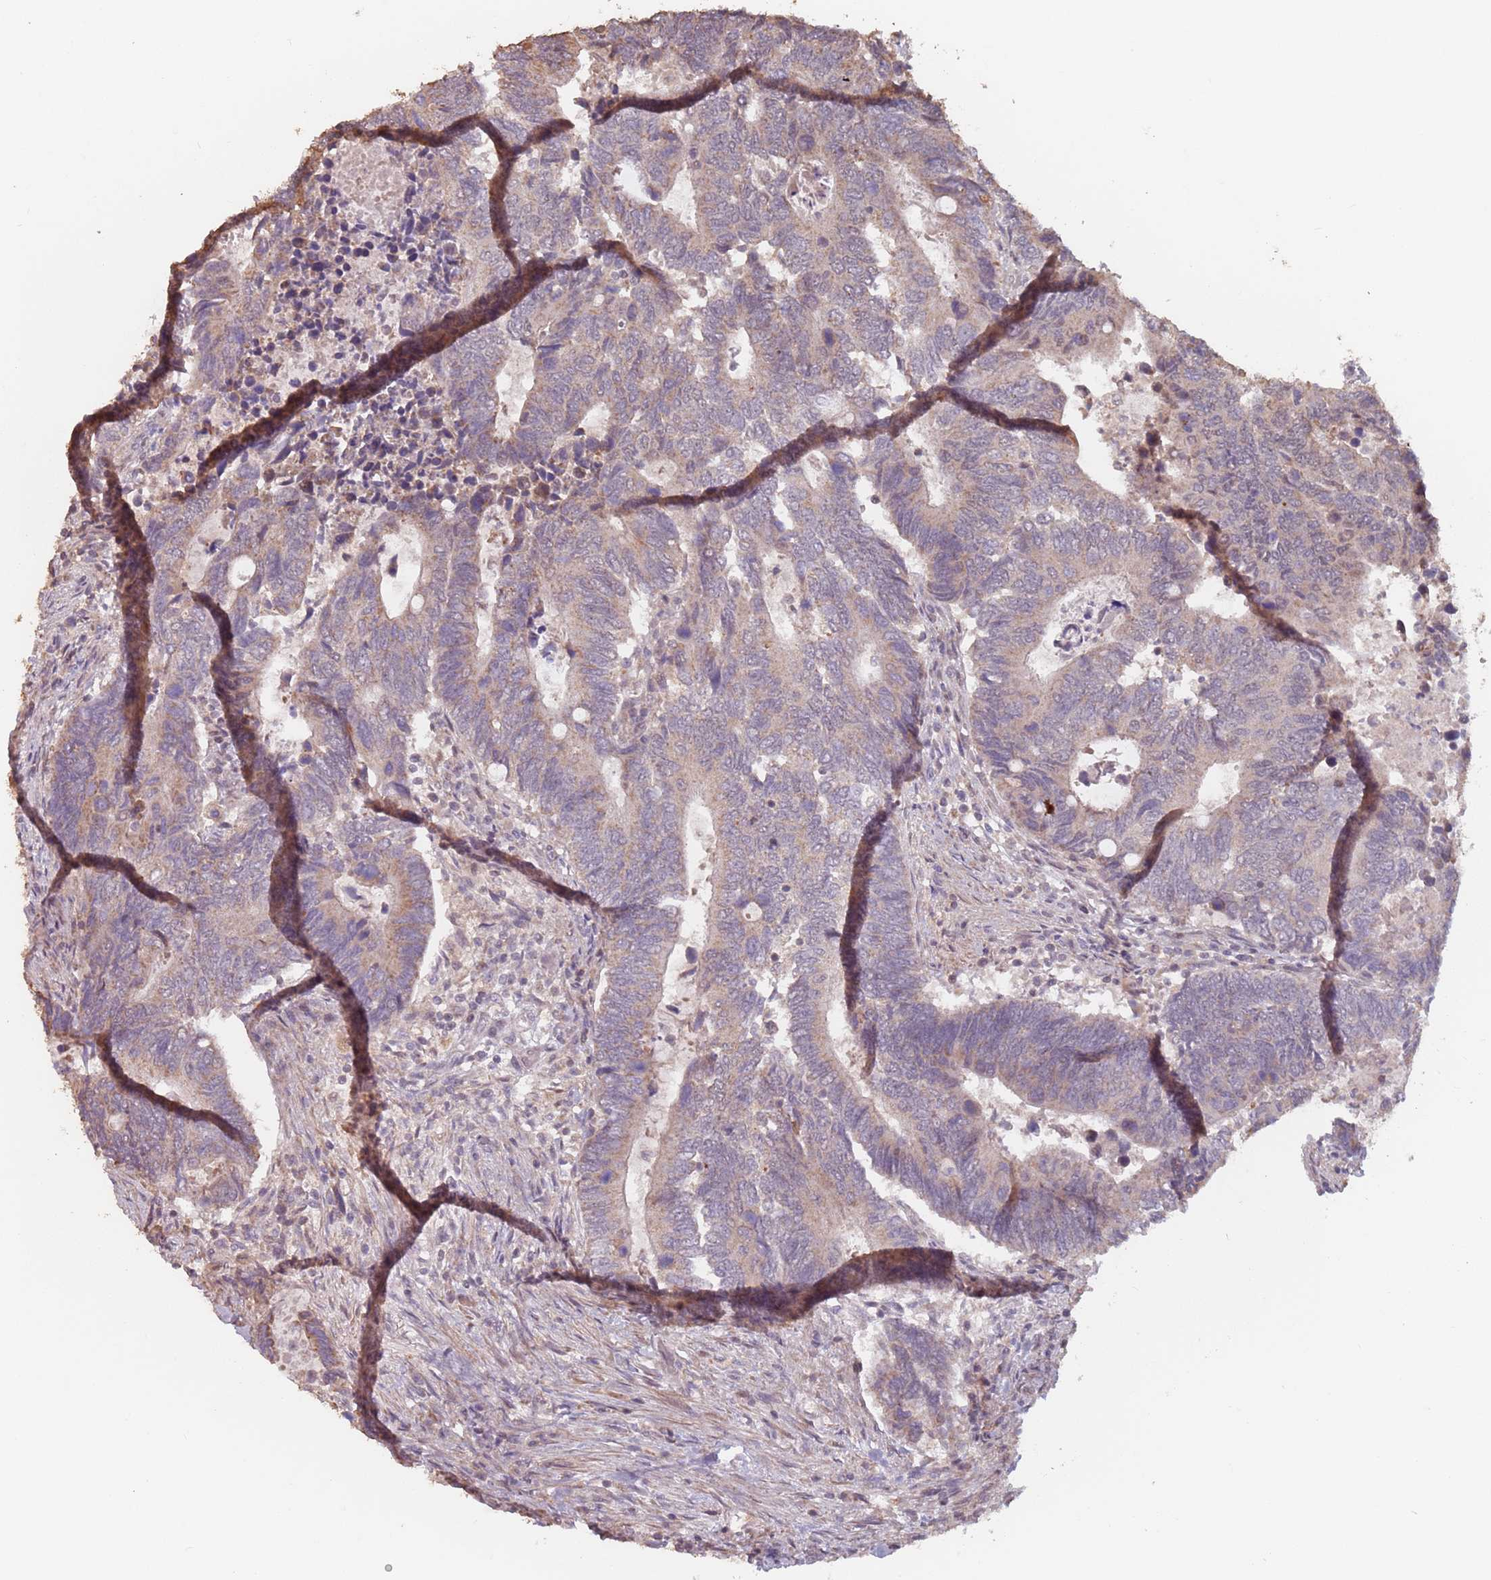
{"staining": {"intensity": "moderate", "quantity": "<25%", "location": "cytoplasmic/membranous"}, "tissue": "colorectal cancer", "cell_type": "Tumor cells", "image_type": "cancer", "snomed": [{"axis": "morphology", "description": "Adenocarcinoma, NOS"}, {"axis": "topography", "description": "Colon"}], "caption": "Tumor cells reveal moderate cytoplasmic/membranous positivity in about <25% of cells in adenocarcinoma (colorectal). The protein is stained brown, and the nuclei are stained in blue (DAB IHC with brightfield microscopy, high magnification).", "gene": "VPS52", "patient": {"sex": "male", "age": 87}}